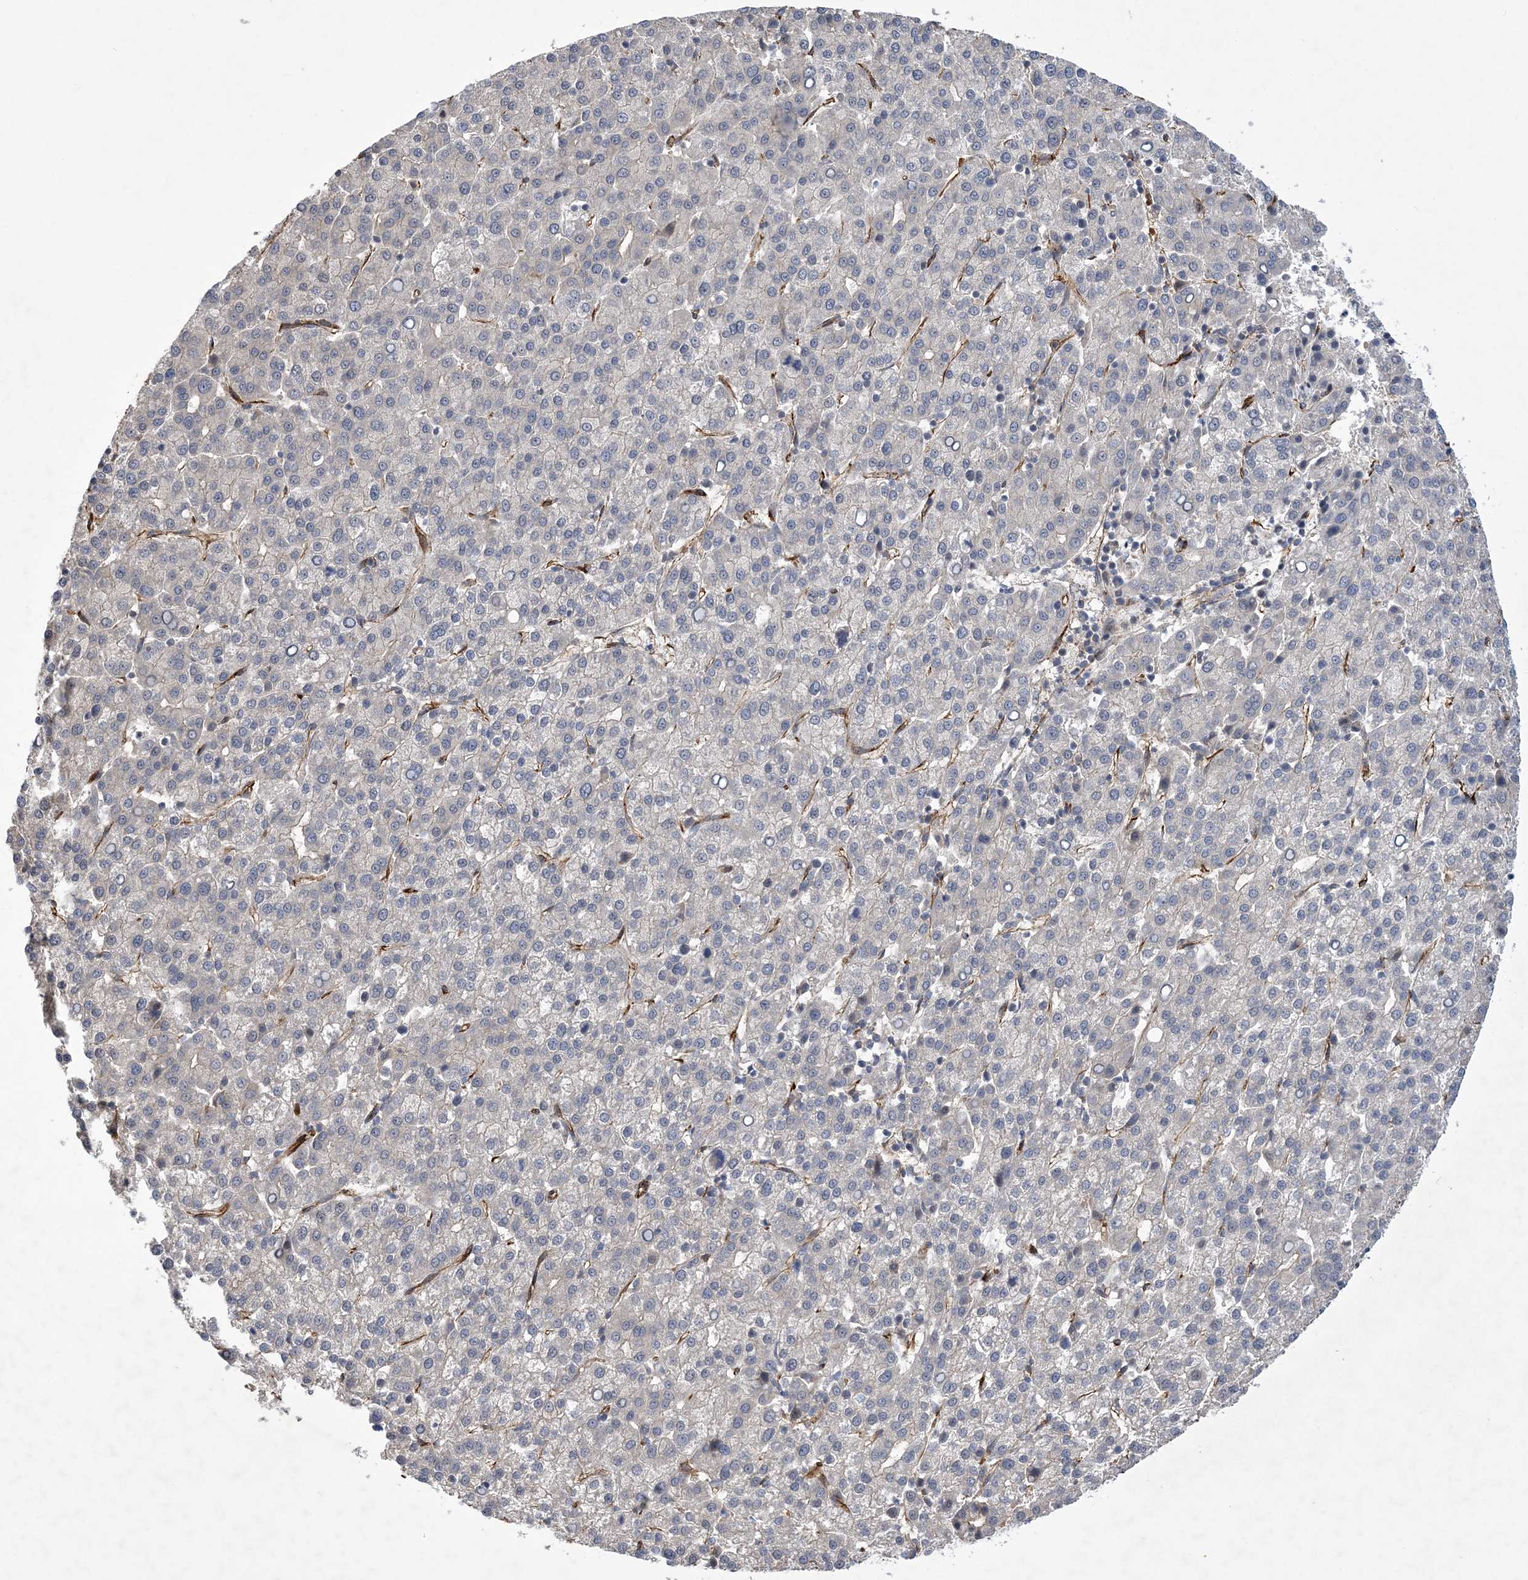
{"staining": {"intensity": "negative", "quantity": "none", "location": "none"}, "tissue": "liver cancer", "cell_type": "Tumor cells", "image_type": "cancer", "snomed": [{"axis": "morphology", "description": "Carcinoma, Hepatocellular, NOS"}, {"axis": "topography", "description": "Liver"}], "caption": "IHC histopathology image of neoplastic tissue: human liver cancer stained with DAB exhibits no significant protein positivity in tumor cells. The staining was performed using DAB (3,3'-diaminobenzidine) to visualize the protein expression in brown, while the nuclei were stained in blue with hematoxylin (Magnification: 20x).", "gene": "CALN1", "patient": {"sex": "female", "age": 58}}